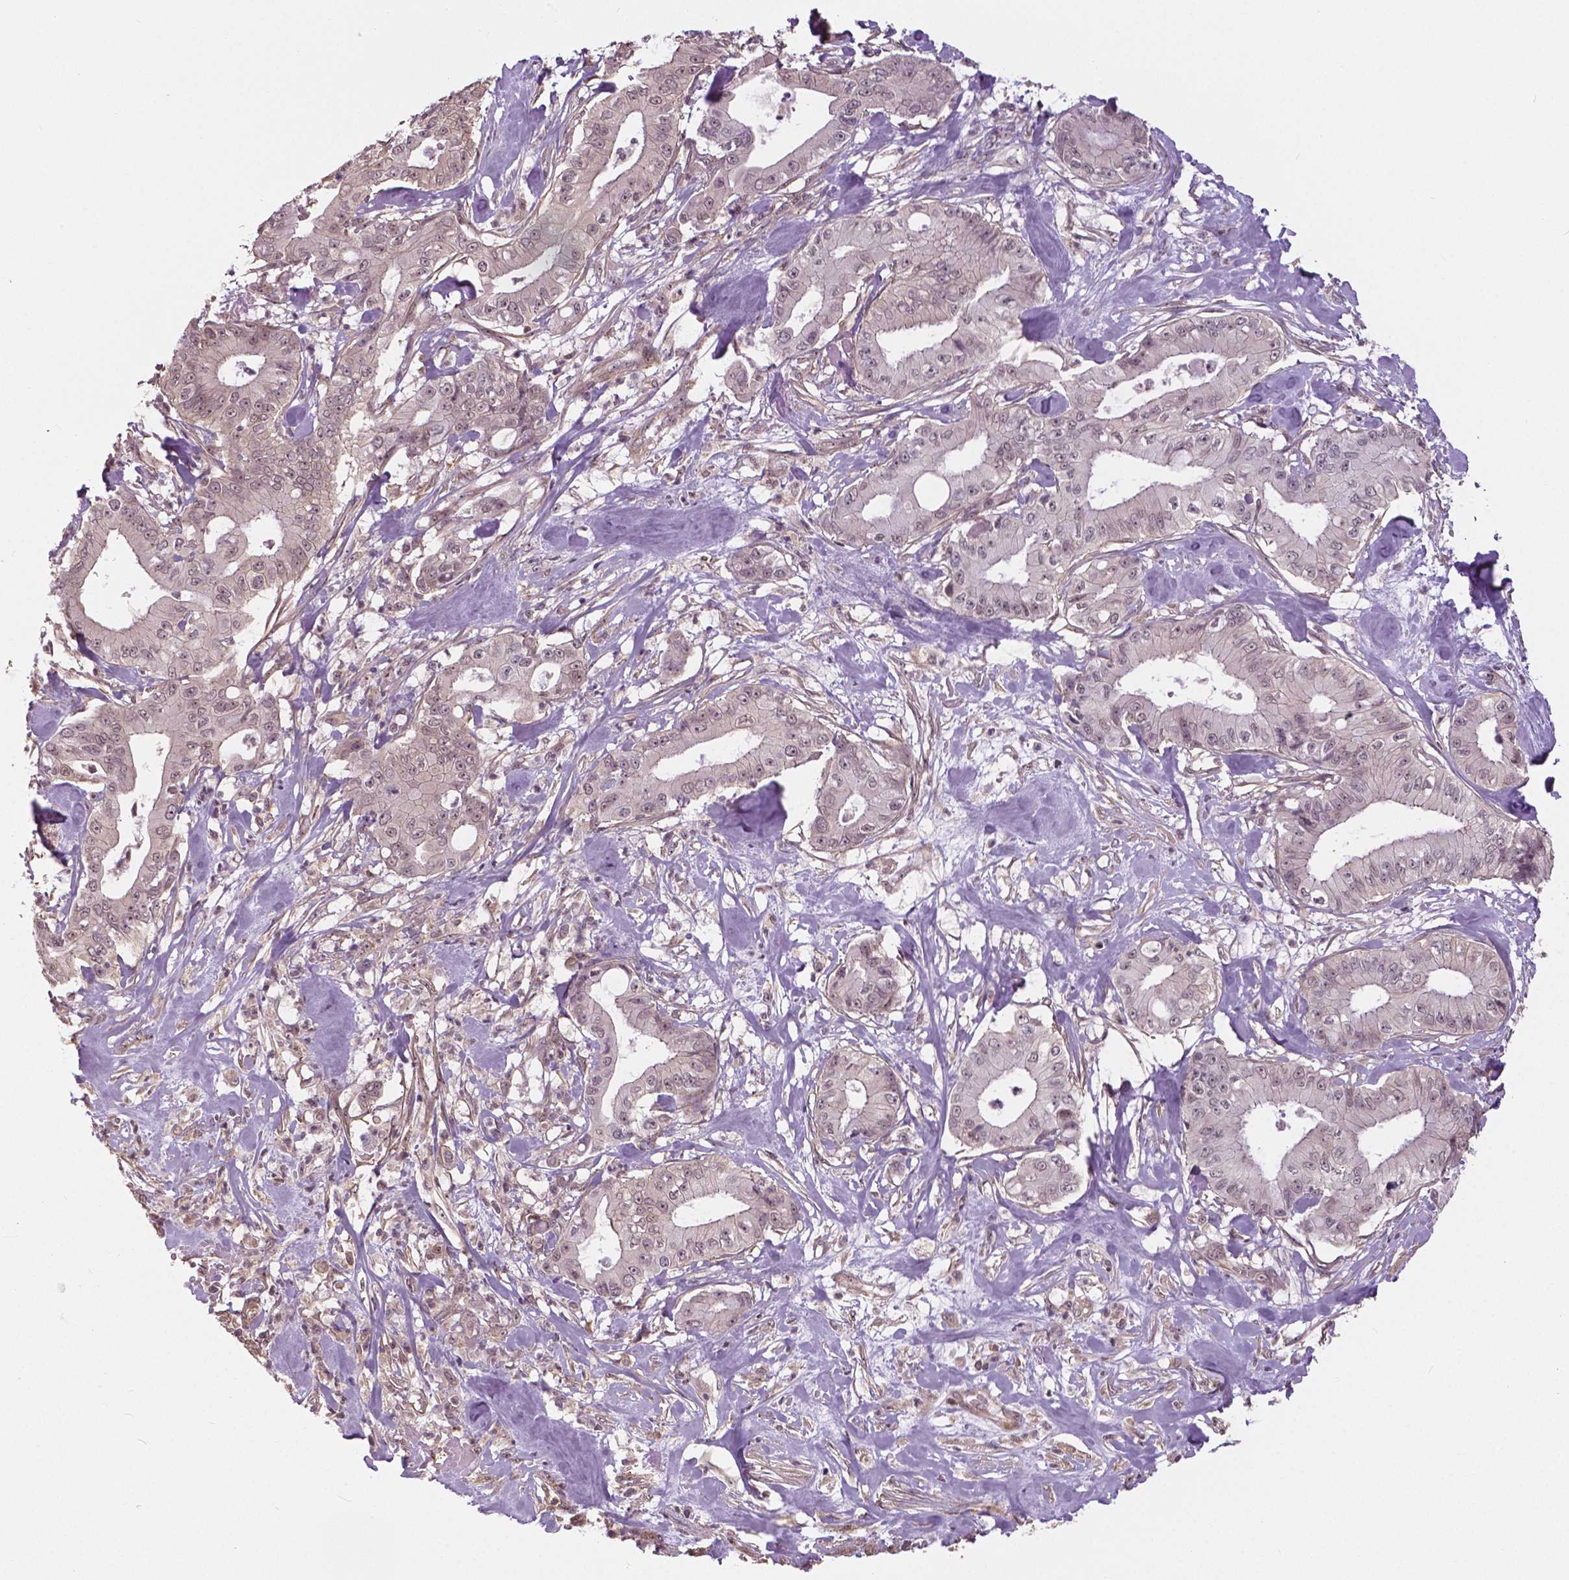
{"staining": {"intensity": "weak", "quantity": "<25%", "location": "nuclear"}, "tissue": "pancreatic cancer", "cell_type": "Tumor cells", "image_type": "cancer", "snomed": [{"axis": "morphology", "description": "Adenocarcinoma, NOS"}, {"axis": "topography", "description": "Pancreas"}], "caption": "This is an IHC image of human pancreatic adenocarcinoma. There is no positivity in tumor cells.", "gene": "ANXA13", "patient": {"sex": "male", "age": 71}}